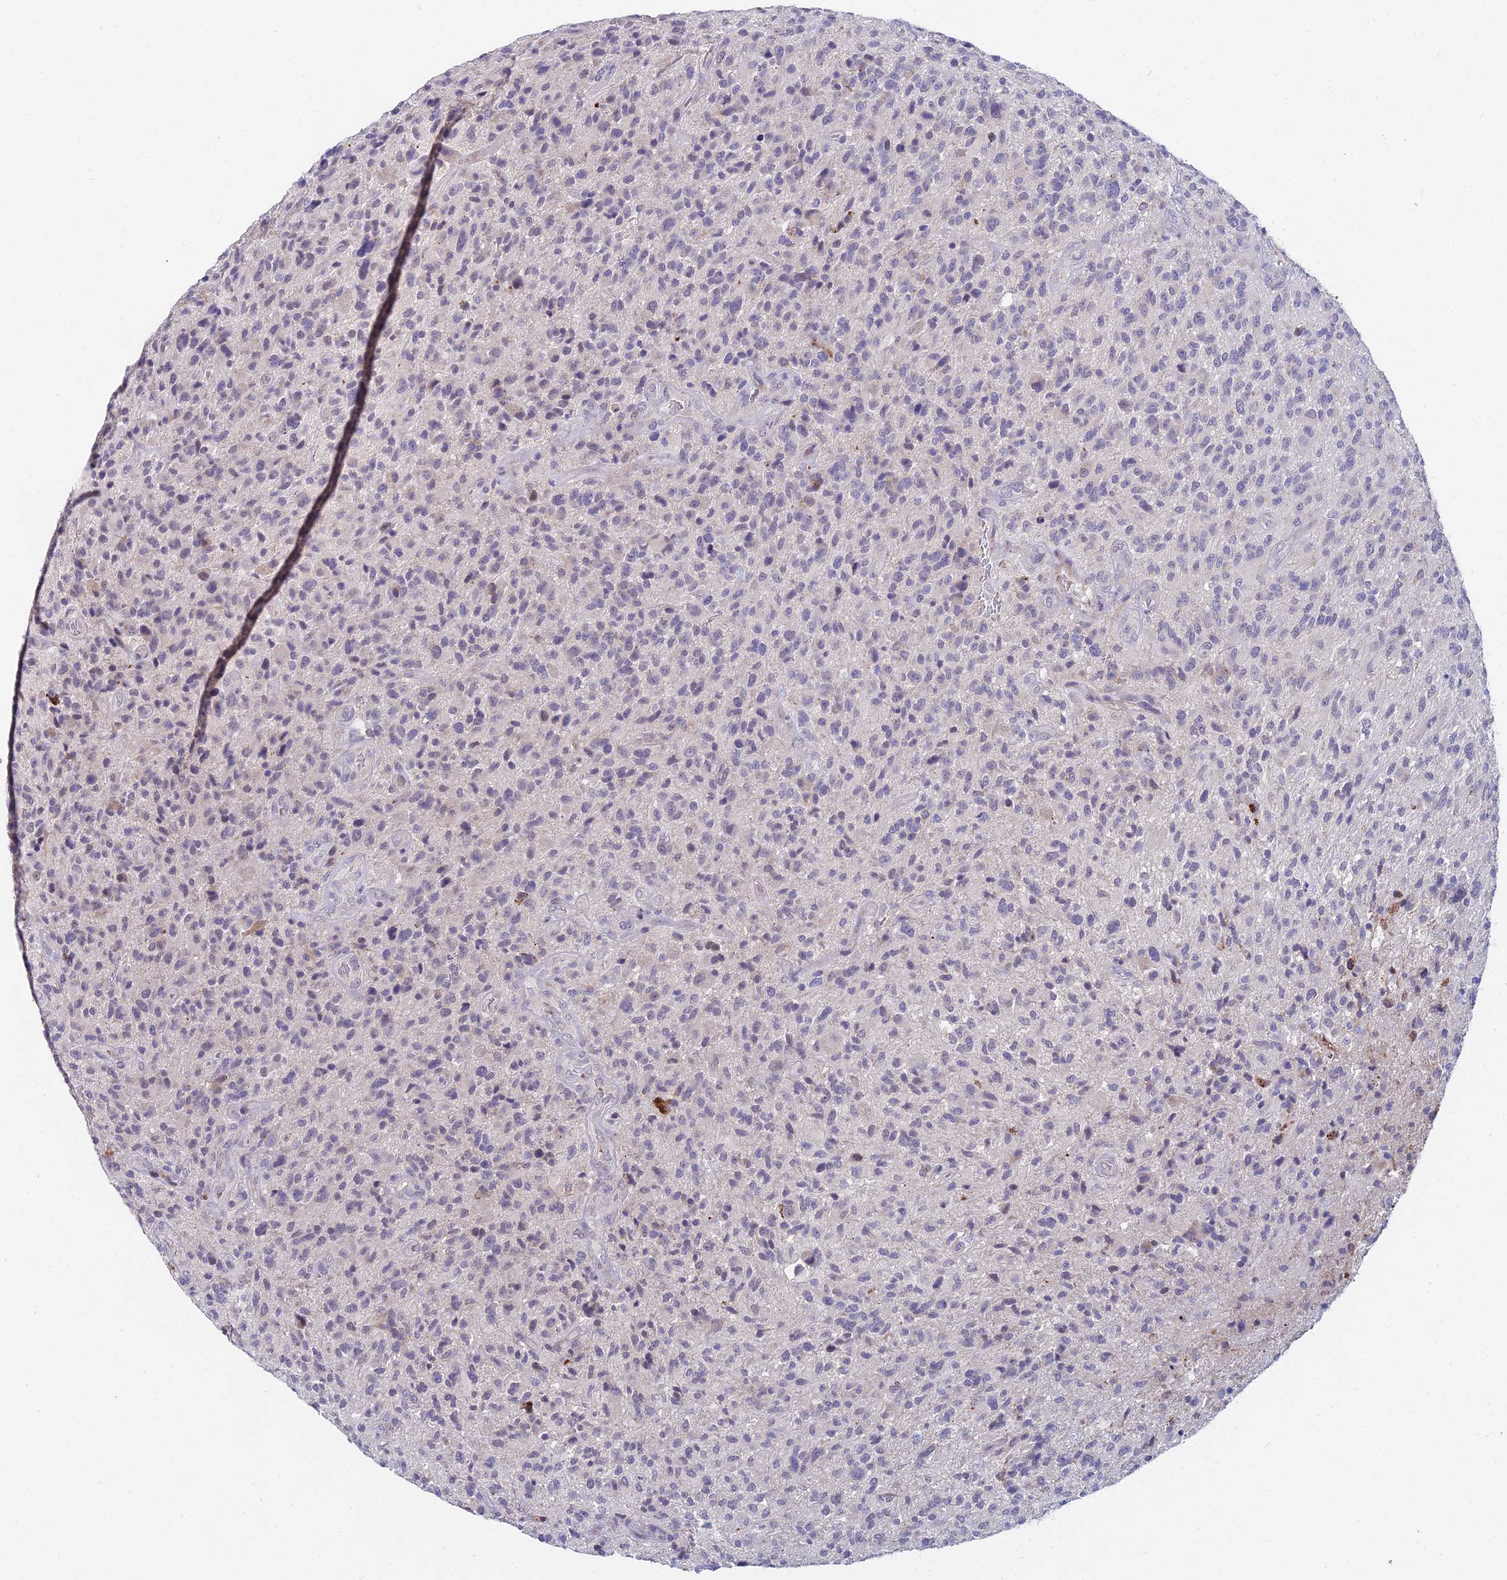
{"staining": {"intensity": "negative", "quantity": "none", "location": "none"}, "tissue": "glioma", "cell_type": "Tumor cells", "image_type": "cancer", "snomed": [{"axis": "morphology", "description": "Glioma, malignant, High grade"}, {"axis": "topography", "description": "Brain"}], "caption": "High power microscopy image of an IHC photomicrograph of malignant glioma (high-grade), revealing no significant staining in tumor cells. (Brightfield microscopy of DAB immunohistochemistry at high magnification).", "gene": "WDR43", "patient": {"sex": "male", "age": 47}}